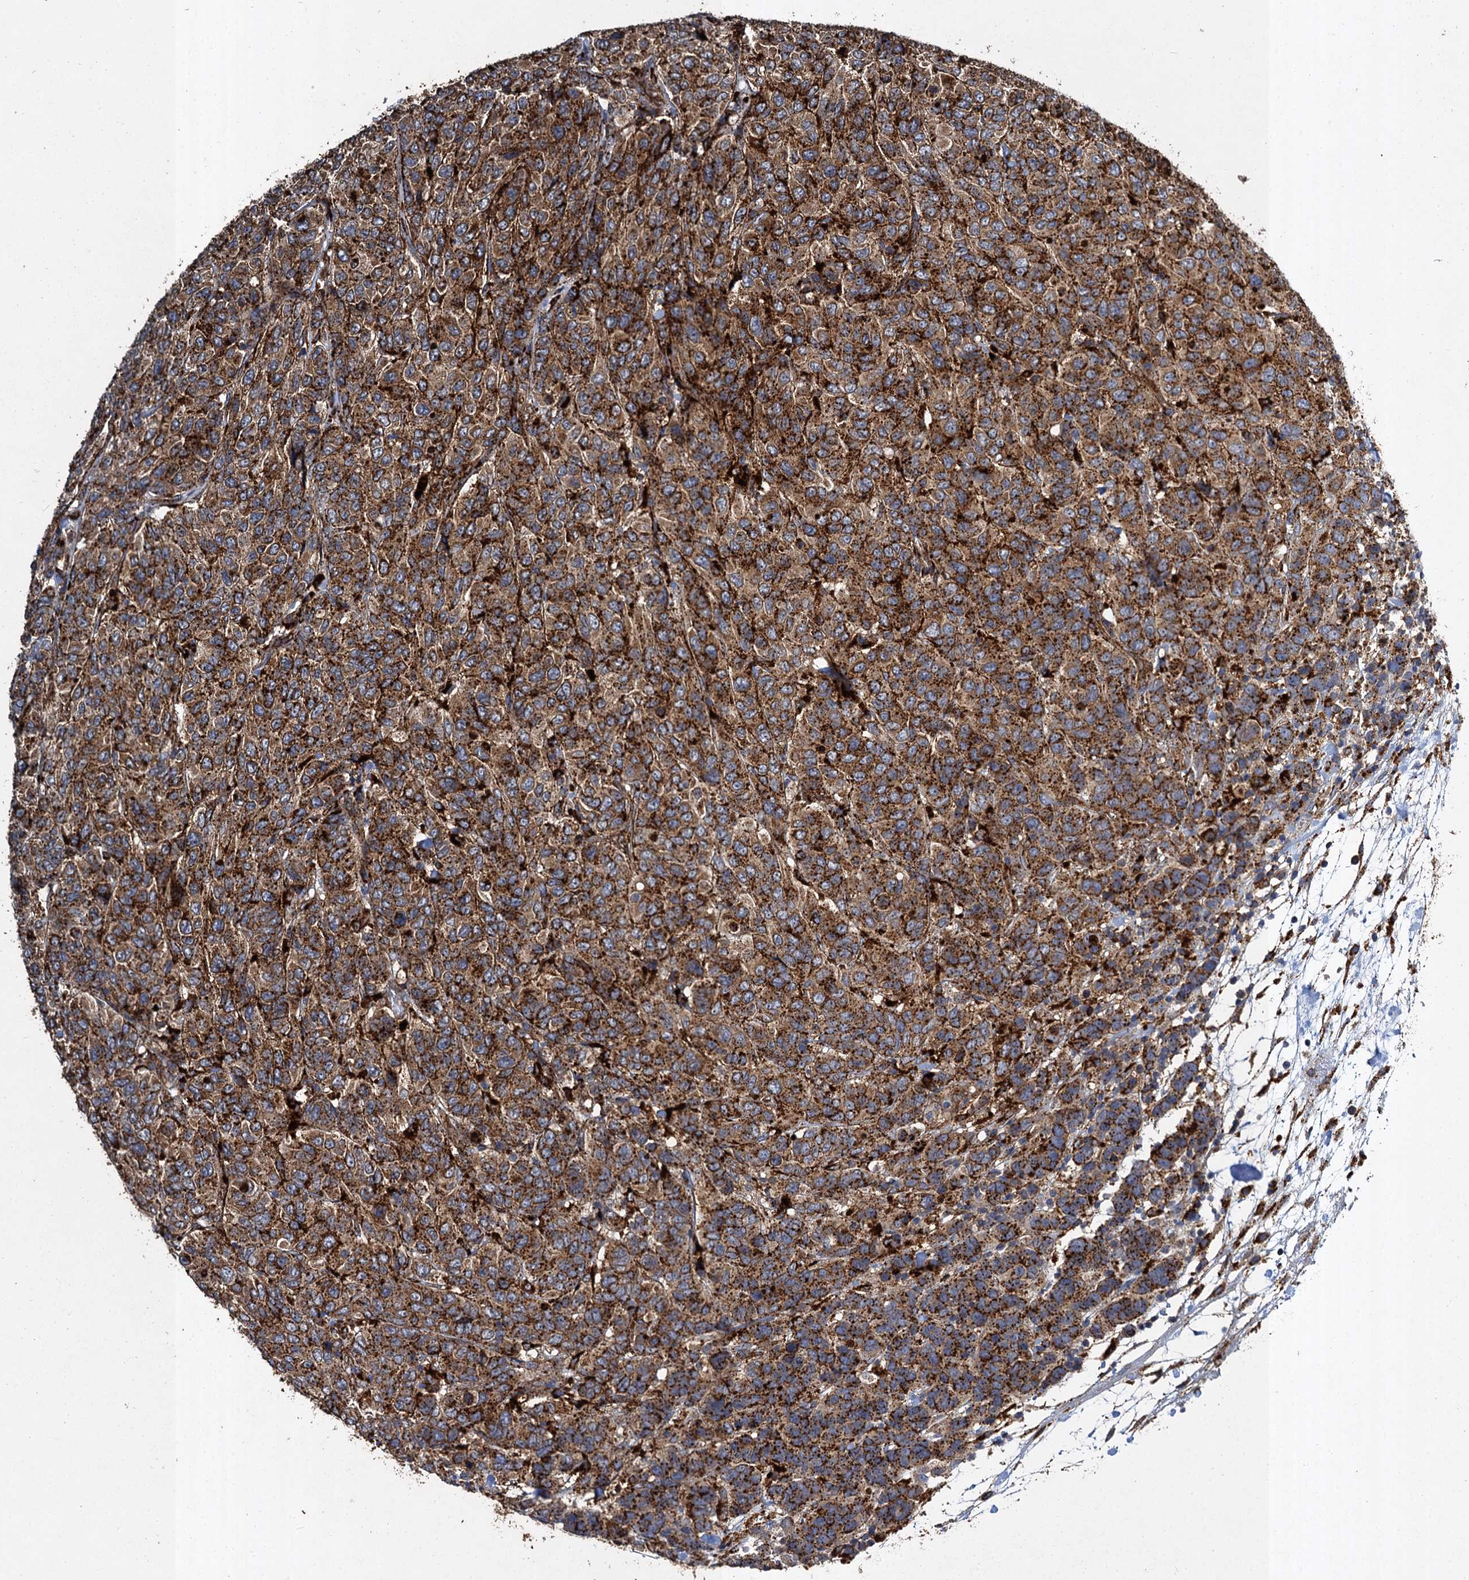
{"staining": {"intensity": "strong", "quantity": ">75%", "location": "cytoplasmic/membranous"}, "tissue": "breast cancer", "cell_type": "Tumor cells", "image_type": "cancer", "snomed": [{"axis": "morphology", "description": "Duct carcinoma"}, {"axis": "topography", "description": "Breast"}], "caption": "About >75% of tumor cells in breast cancer exhibit strong cytoplasmic/membranous protein expression as visualized by brown immunohistochemical staining.", "gene": "GBA1", "patient": {"sex": "female", "age": 55}}